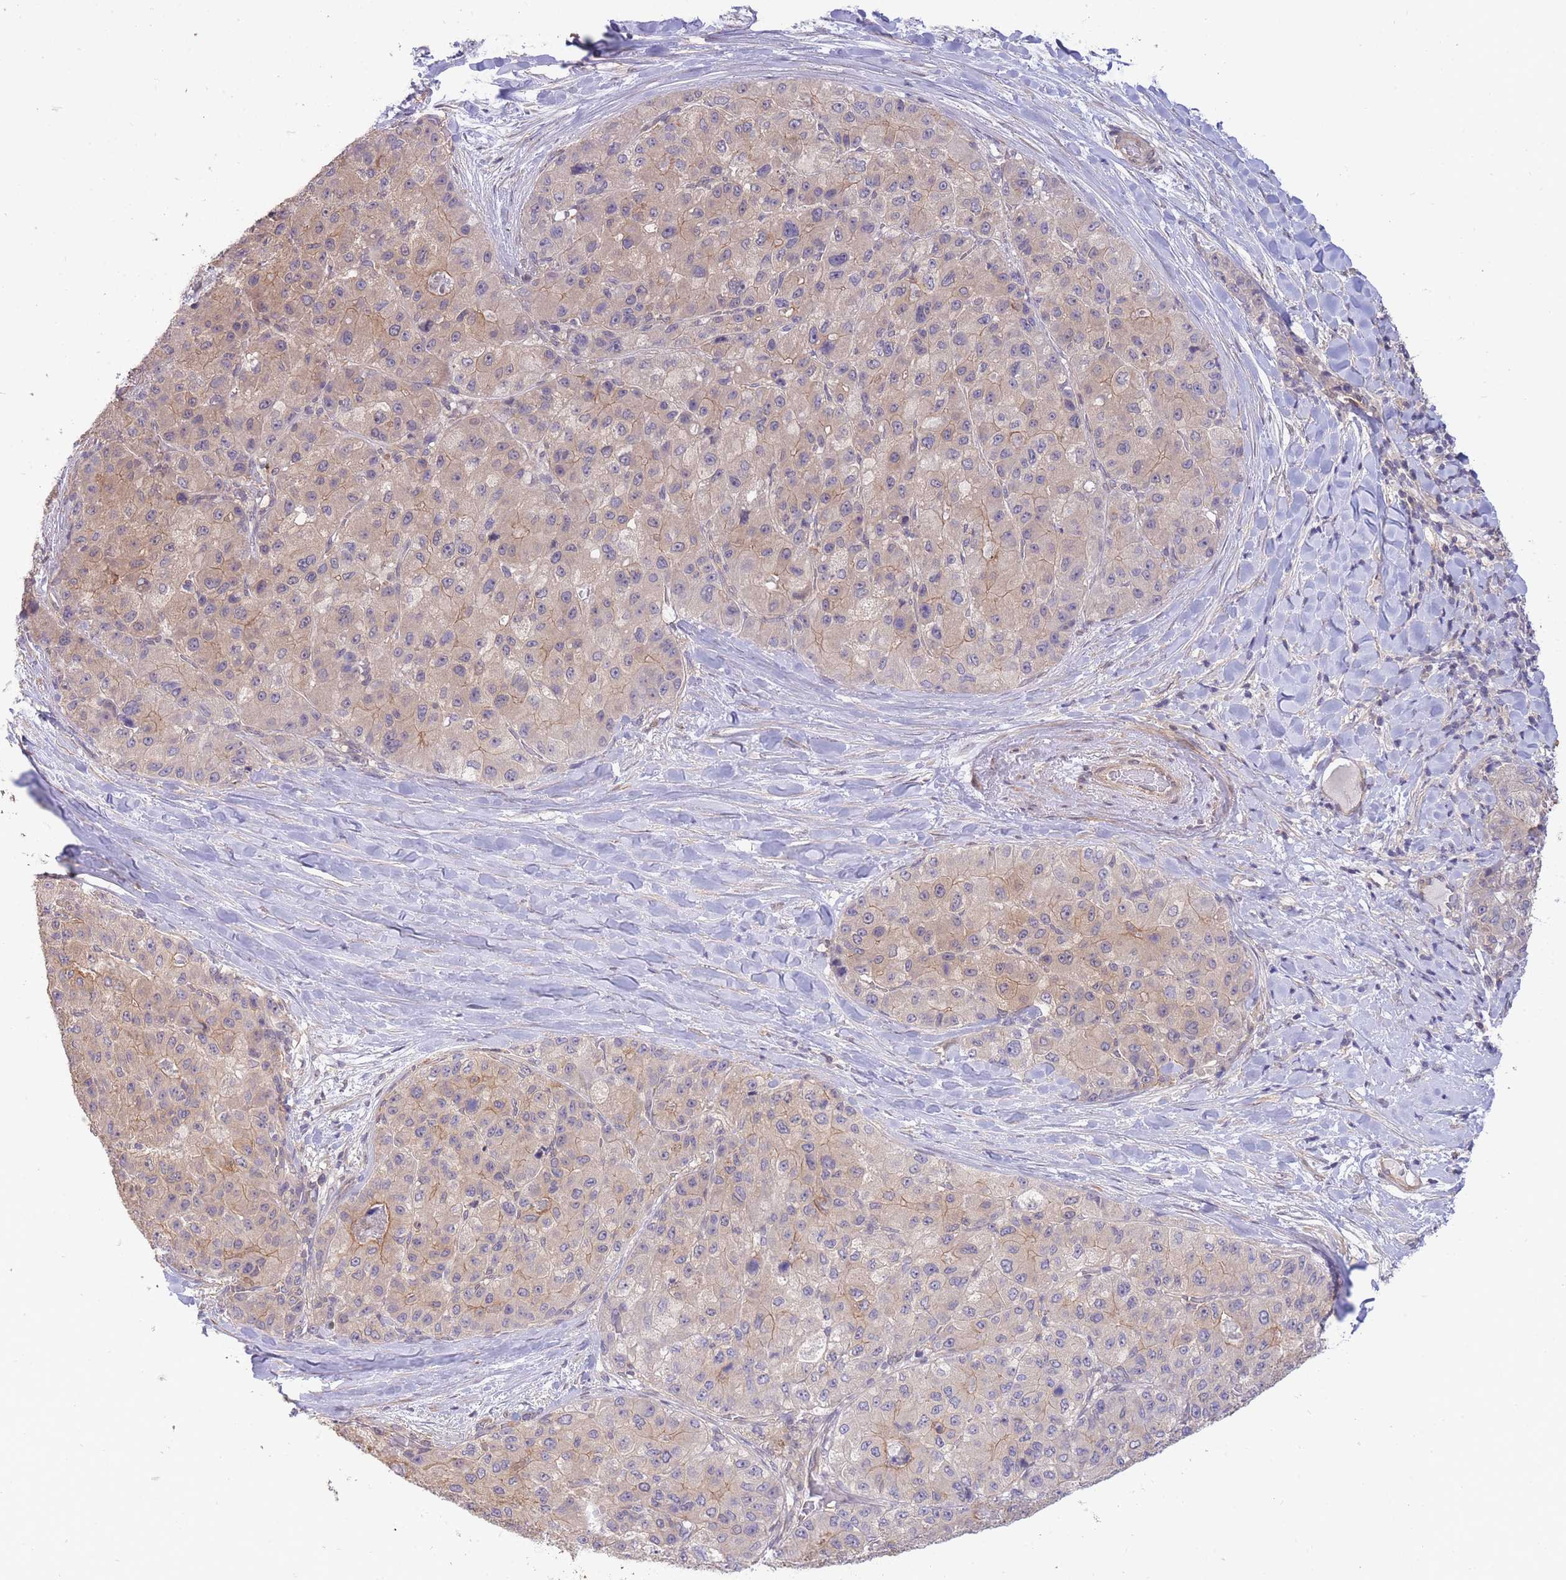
{"staining": {"intensity": "weak", "quantity": "25%-75%", "location": "cytoplasmic/membranous"}, "tissue": "liver cancer", "cell_type": "Tumor cells", "image_type": "cancer", "snomed": [{"axis": "morphology", "description": "Carcinoma, Hepatocellular, NOS"}, {"axis": "topography", "description": "Liver"}], "caption": "IHC of liver cancer exhibits low levels of weak cytoplasmic/membranous staining in about 25%-75% of tumor cells.", "gene": "SMC6", "patient": {"sex": "male", "age": 80}}